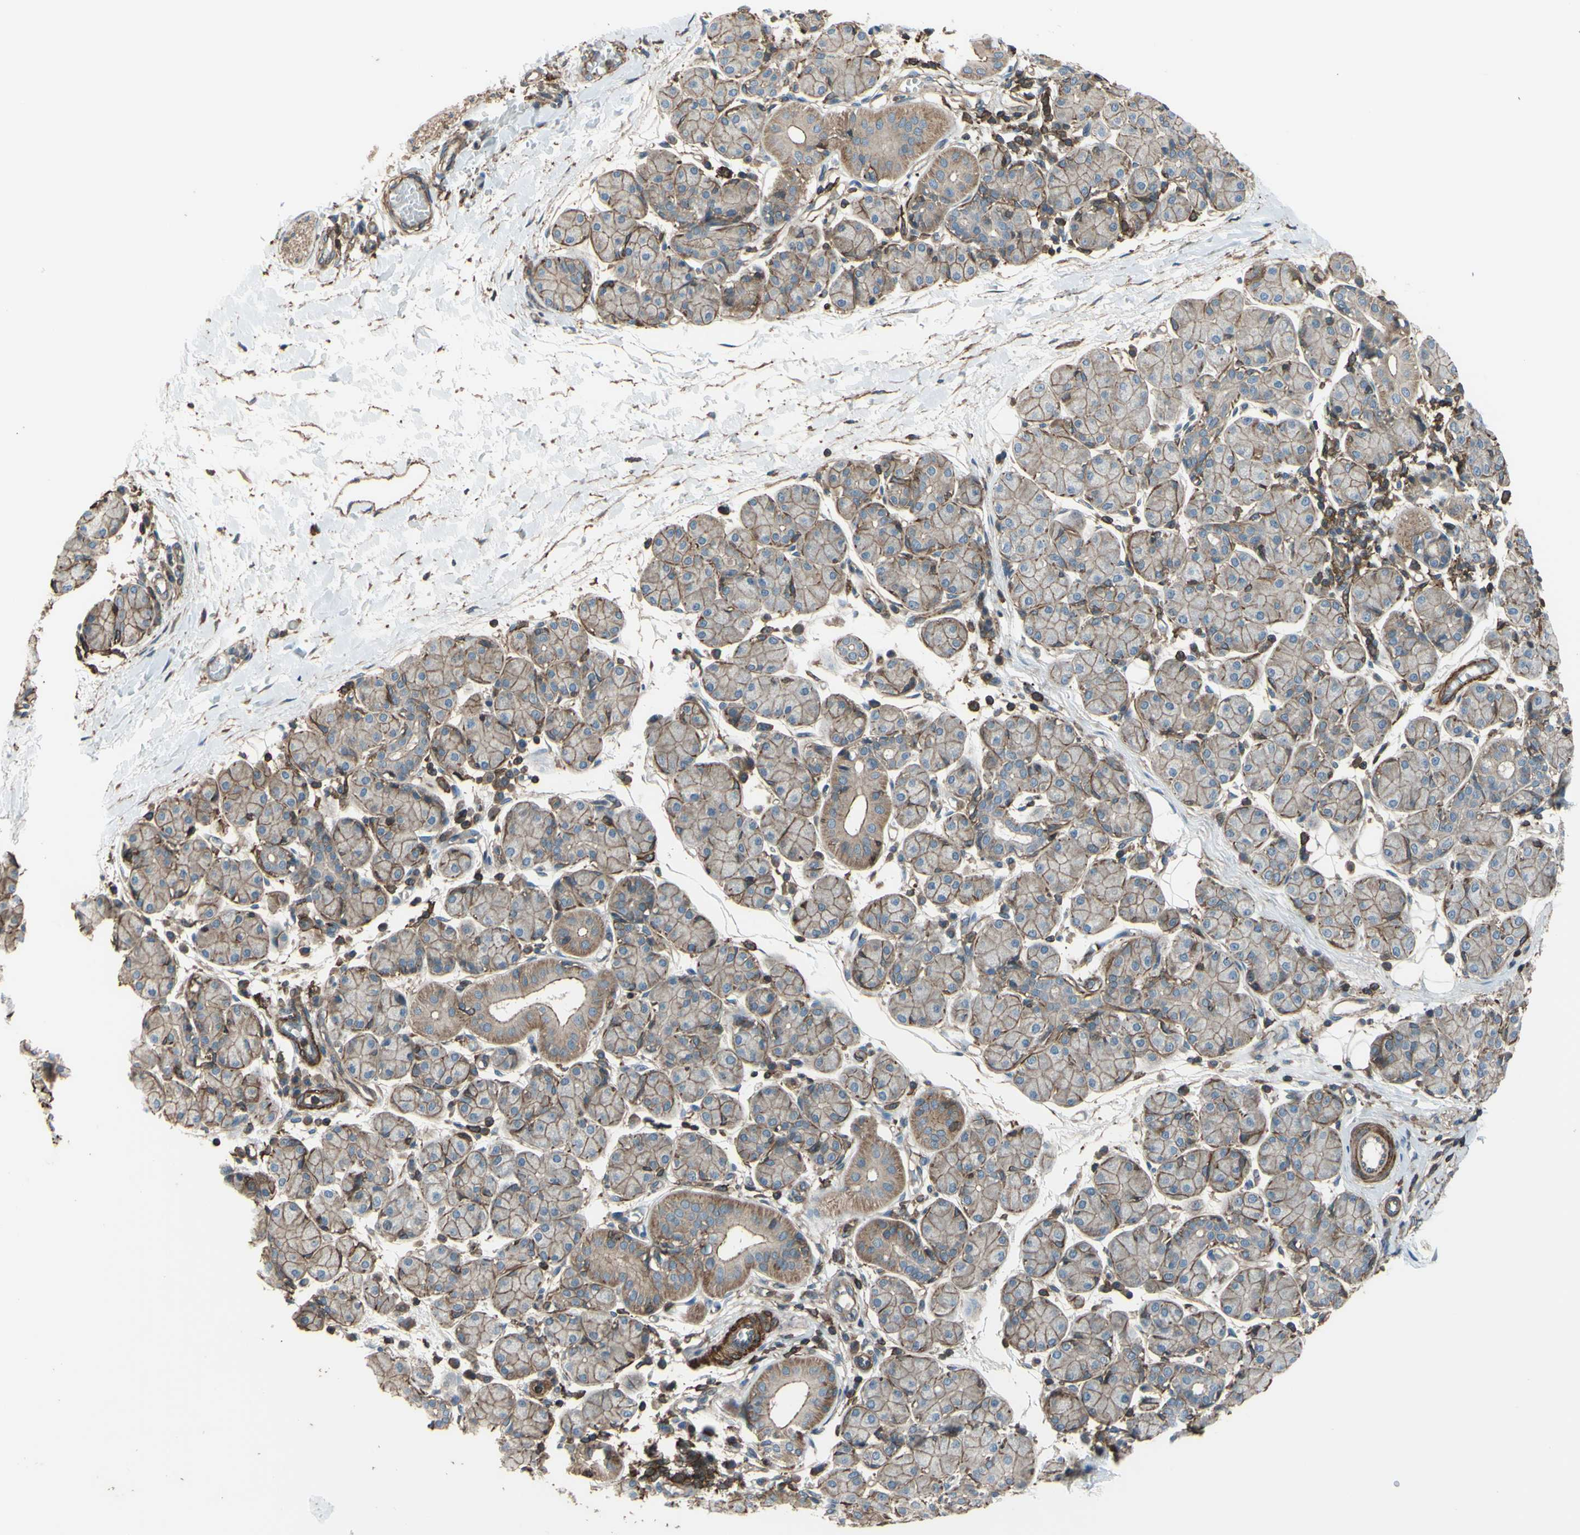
{"staining": {"intensity": "moderate", "quantity": ">75%", "location": "cytoplasmic/membranous"}, "tissue": "salivary gland", "cell_type": "Glandular cells", "image_type": "normal", "snomed": [{"axis": "morphology", "description": "Normal tissue, NOS"}, {"axis": "morphology", "description": "Inflammation, NOS"}, {"axis": "topography", "description": "Lymph node"}, {"axis": "topography", "description": "Salivary gland"}], "caption": "Immunohistochemistry micrograph of normal salivary gland: salivary gland stained using IHC reveals medium levels of moderate protein expression localized specifically in the cytoplasmic/membranous of glandular cells, appearing as a cytoplasmic/membranous brown color.", "gene": "ADD3", "patient": {"sex": "male", "age": 3}}